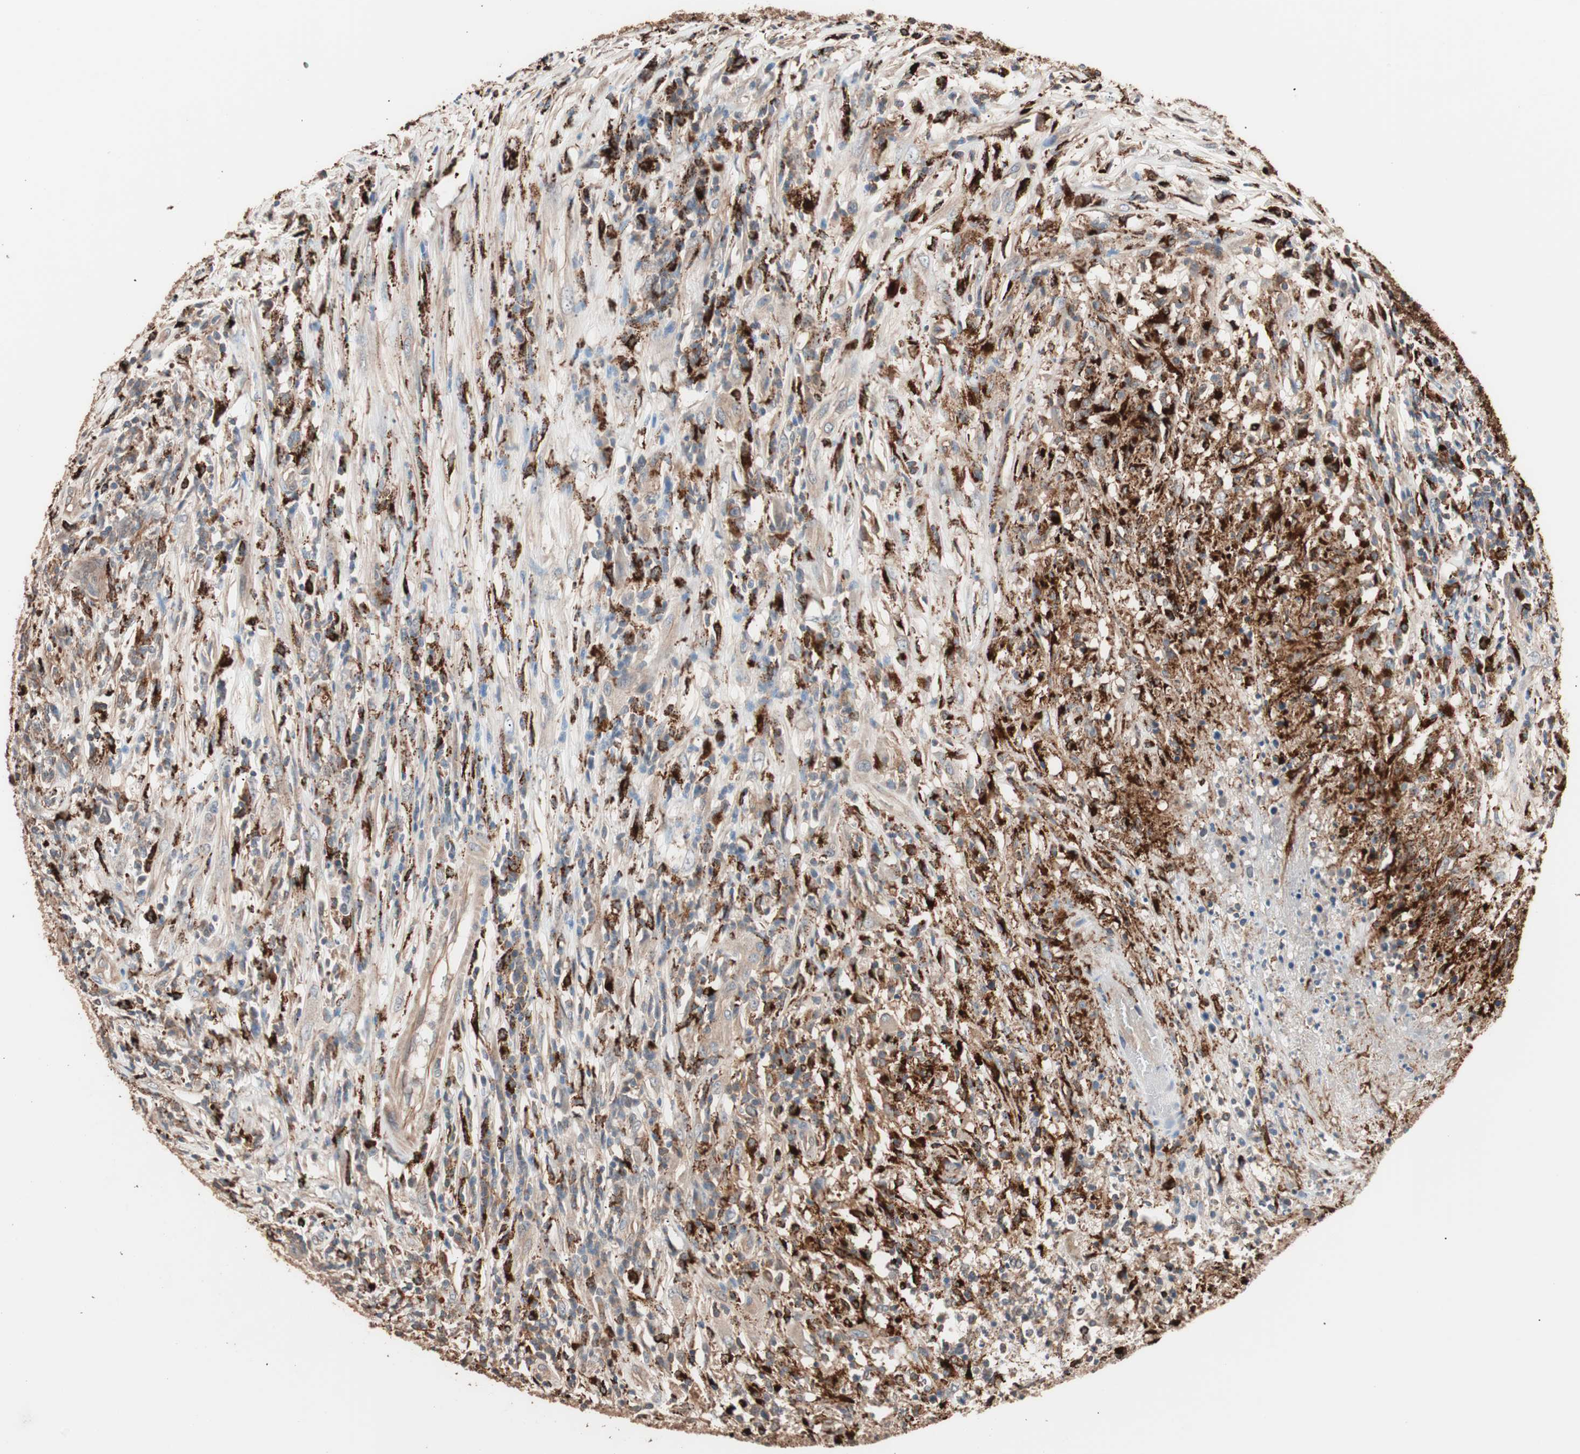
{"staining": {"intensity": "moderate", "quantity": ">75%", "location": "cytoplasmic/membranous"}, "tissue": "lymphoma", "cell_type": "Tumor cells", "image_type": "cancer", "snomed": [{"axis": "morphology", "description": "Malignant lymphoma, non-Hodgkin's type, High grade"}, {"axis": "topography", "description": "Lymph node"}], "caption": "IHC histopathology image of lymphoma stained for a protein (brown), which exhibits medium levels of moderate cytoplasmic/membranous positivity in approximately >75% of tumor cells.", "gene": "CCT3", "patient": {"sex": "female", "age": 84}}